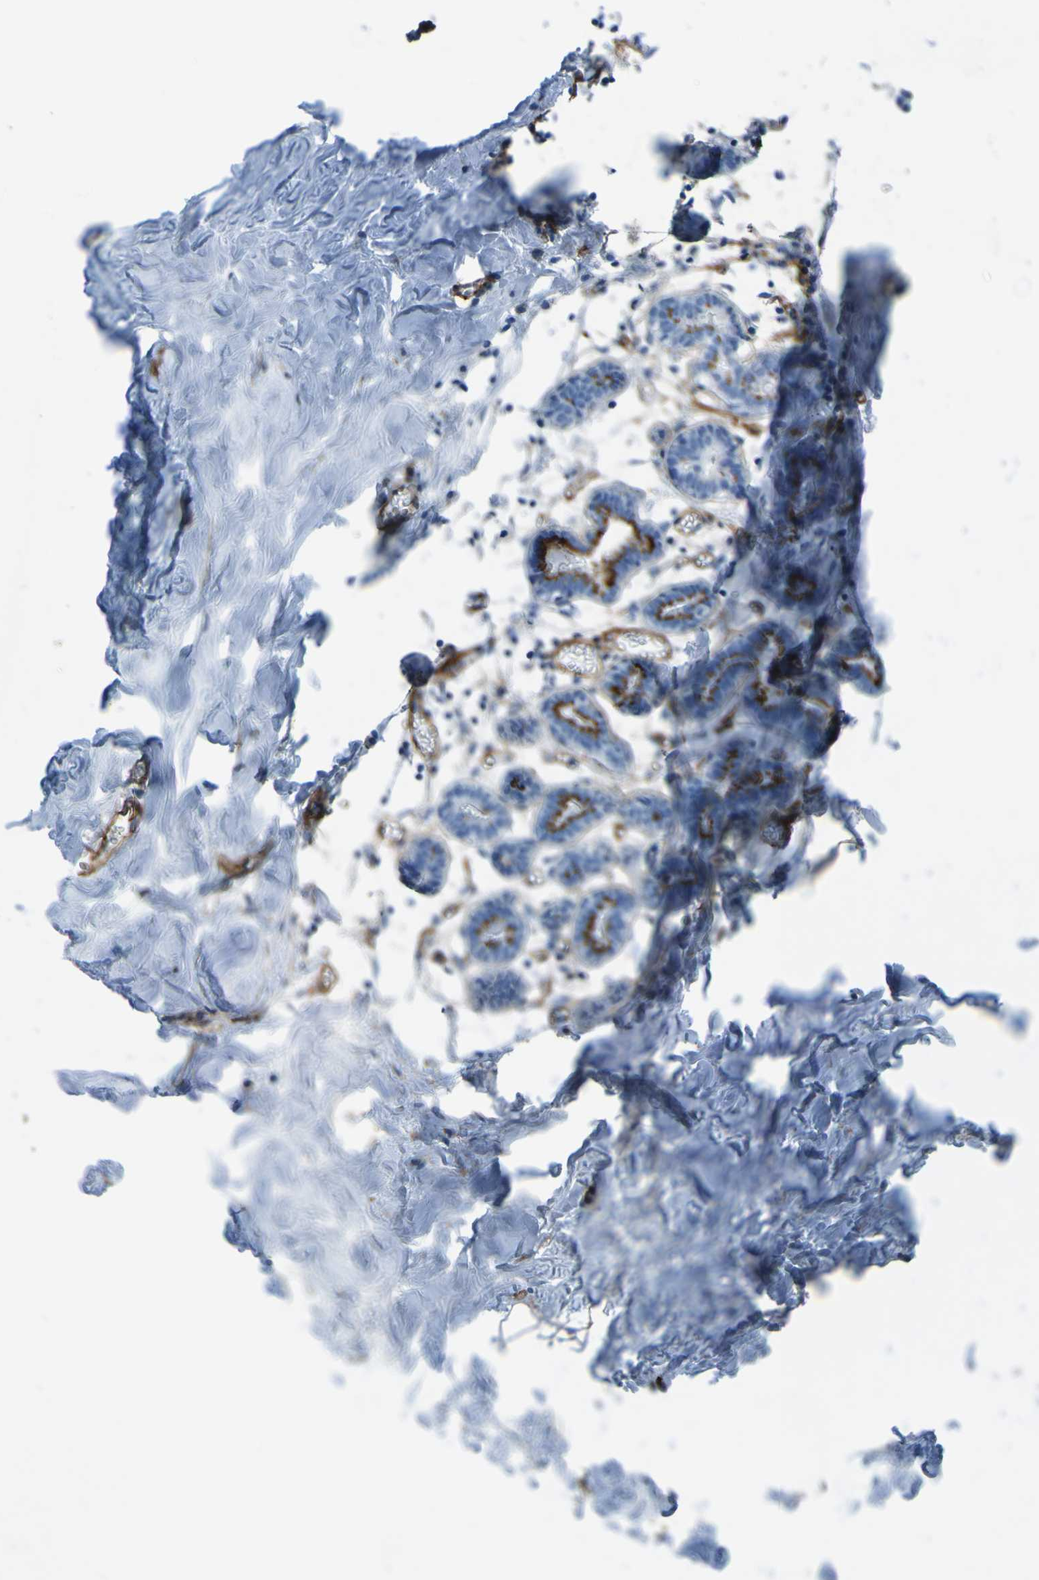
{"staining": {"intensity": "moderate", "quantity": ">75%", "location": "cytoplasmic/membranous"}, "tissue": "breast", "cell_type": "Adipocytes", "image_type": "normal", "snomed": [{"axis": "morphology", "description": "Normal tissue, NOS"}, {"axis": "topography", "description": "Breast"}], "caption": "Immunohistochemical staining of benign breast displays >75% levels of moderate cytoplasmic/membranous protein expression in about >75% of adipocytes.", "gene": "COL4A2", "patient": {"sex": "female", "age": 27}}